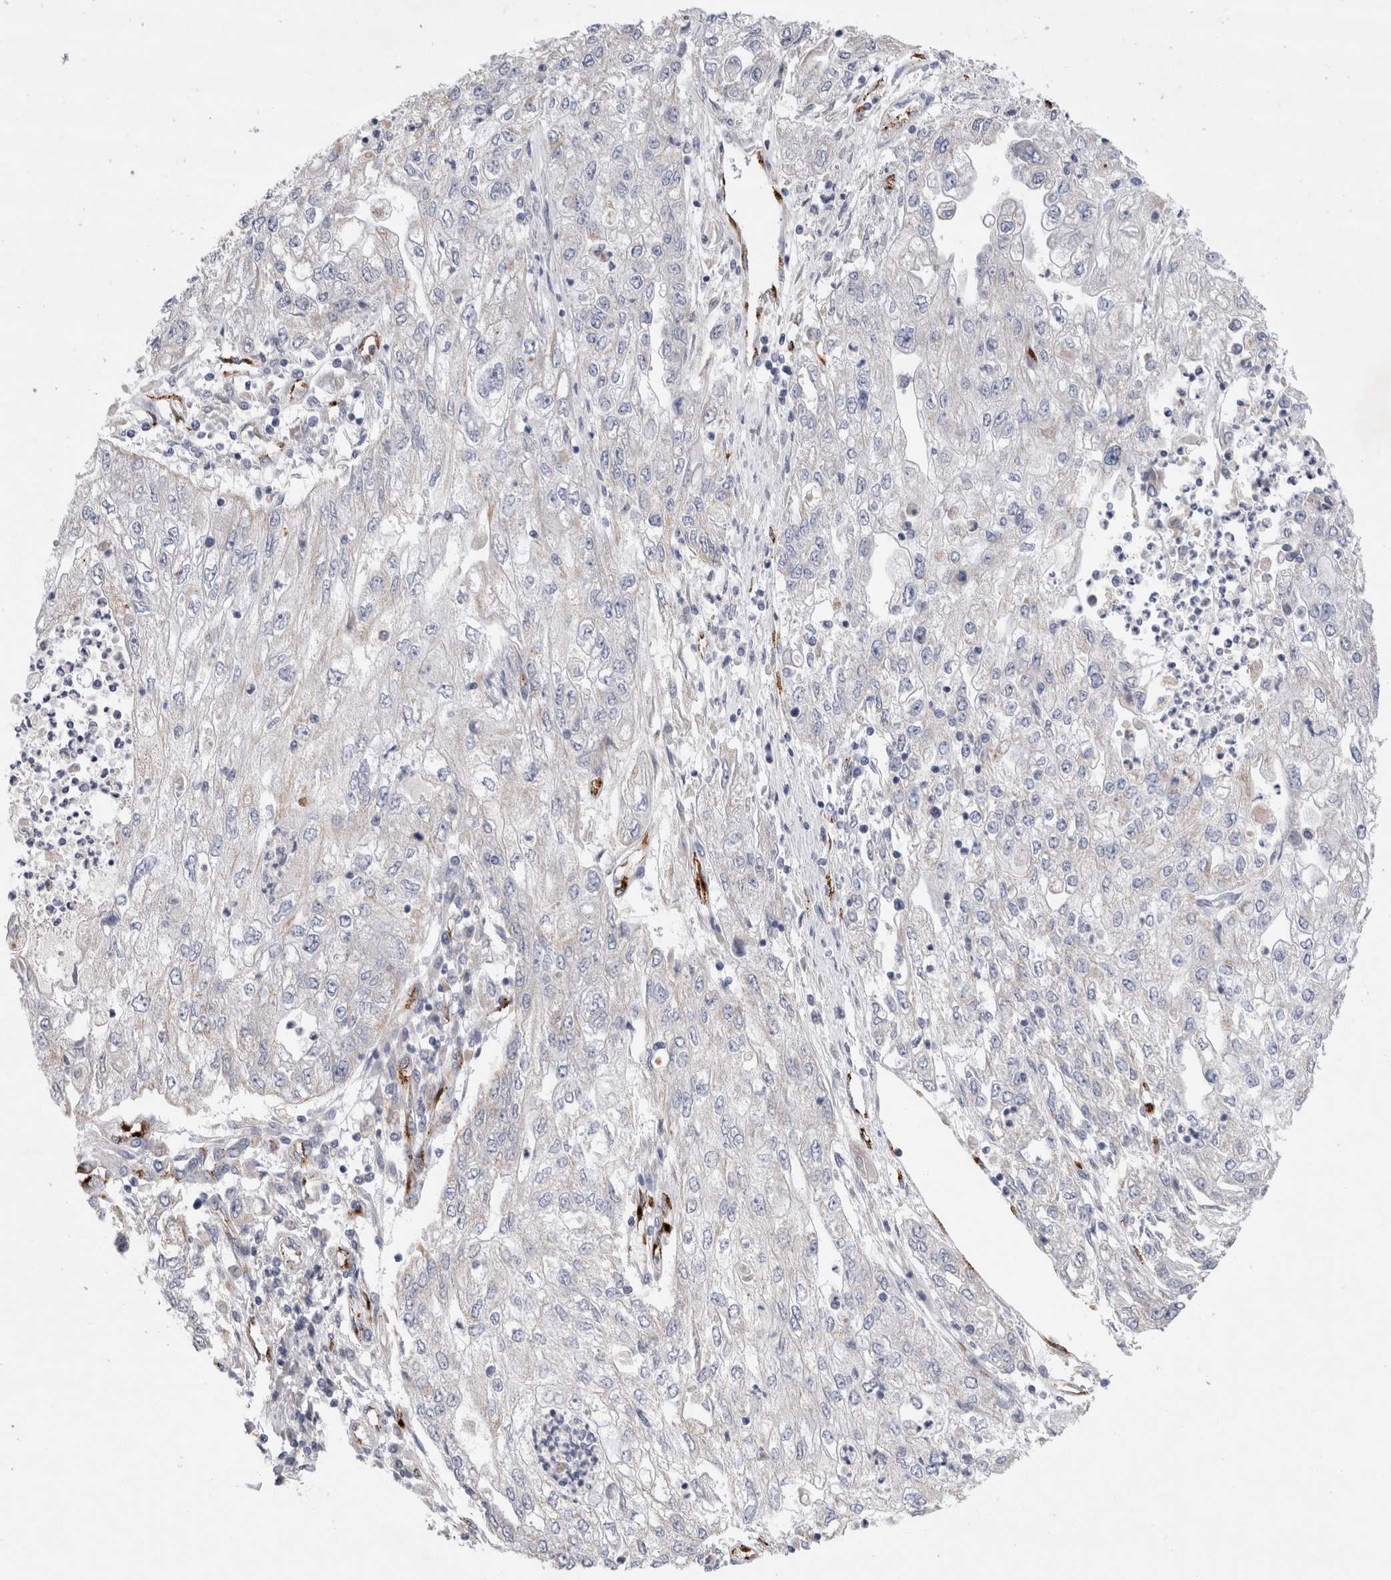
{"staining": {"intensity": "weak", "quantity": "<25%", "location": "cytoplasmic/membranous"}, "tissue": "endometrial cancer", "cell_type": "Tumor cells", "image_type": "cancer", "snomed": [{"axis": "morphology", "description": "Adenocarcinoma, NOS"}, {"axis": "topography", "description": "Endometrium"}], "caption": "Histopathology image shows no significant protein expression in tumor cells of endometrial cancer (adenocarcinoma). Brightfield microscopy of IHC stained with DAB (brown) and hematoxylin (blue), captured at high magnification.", "gene": "IARS2", "patient": {"sex": "female", "age": 49}}